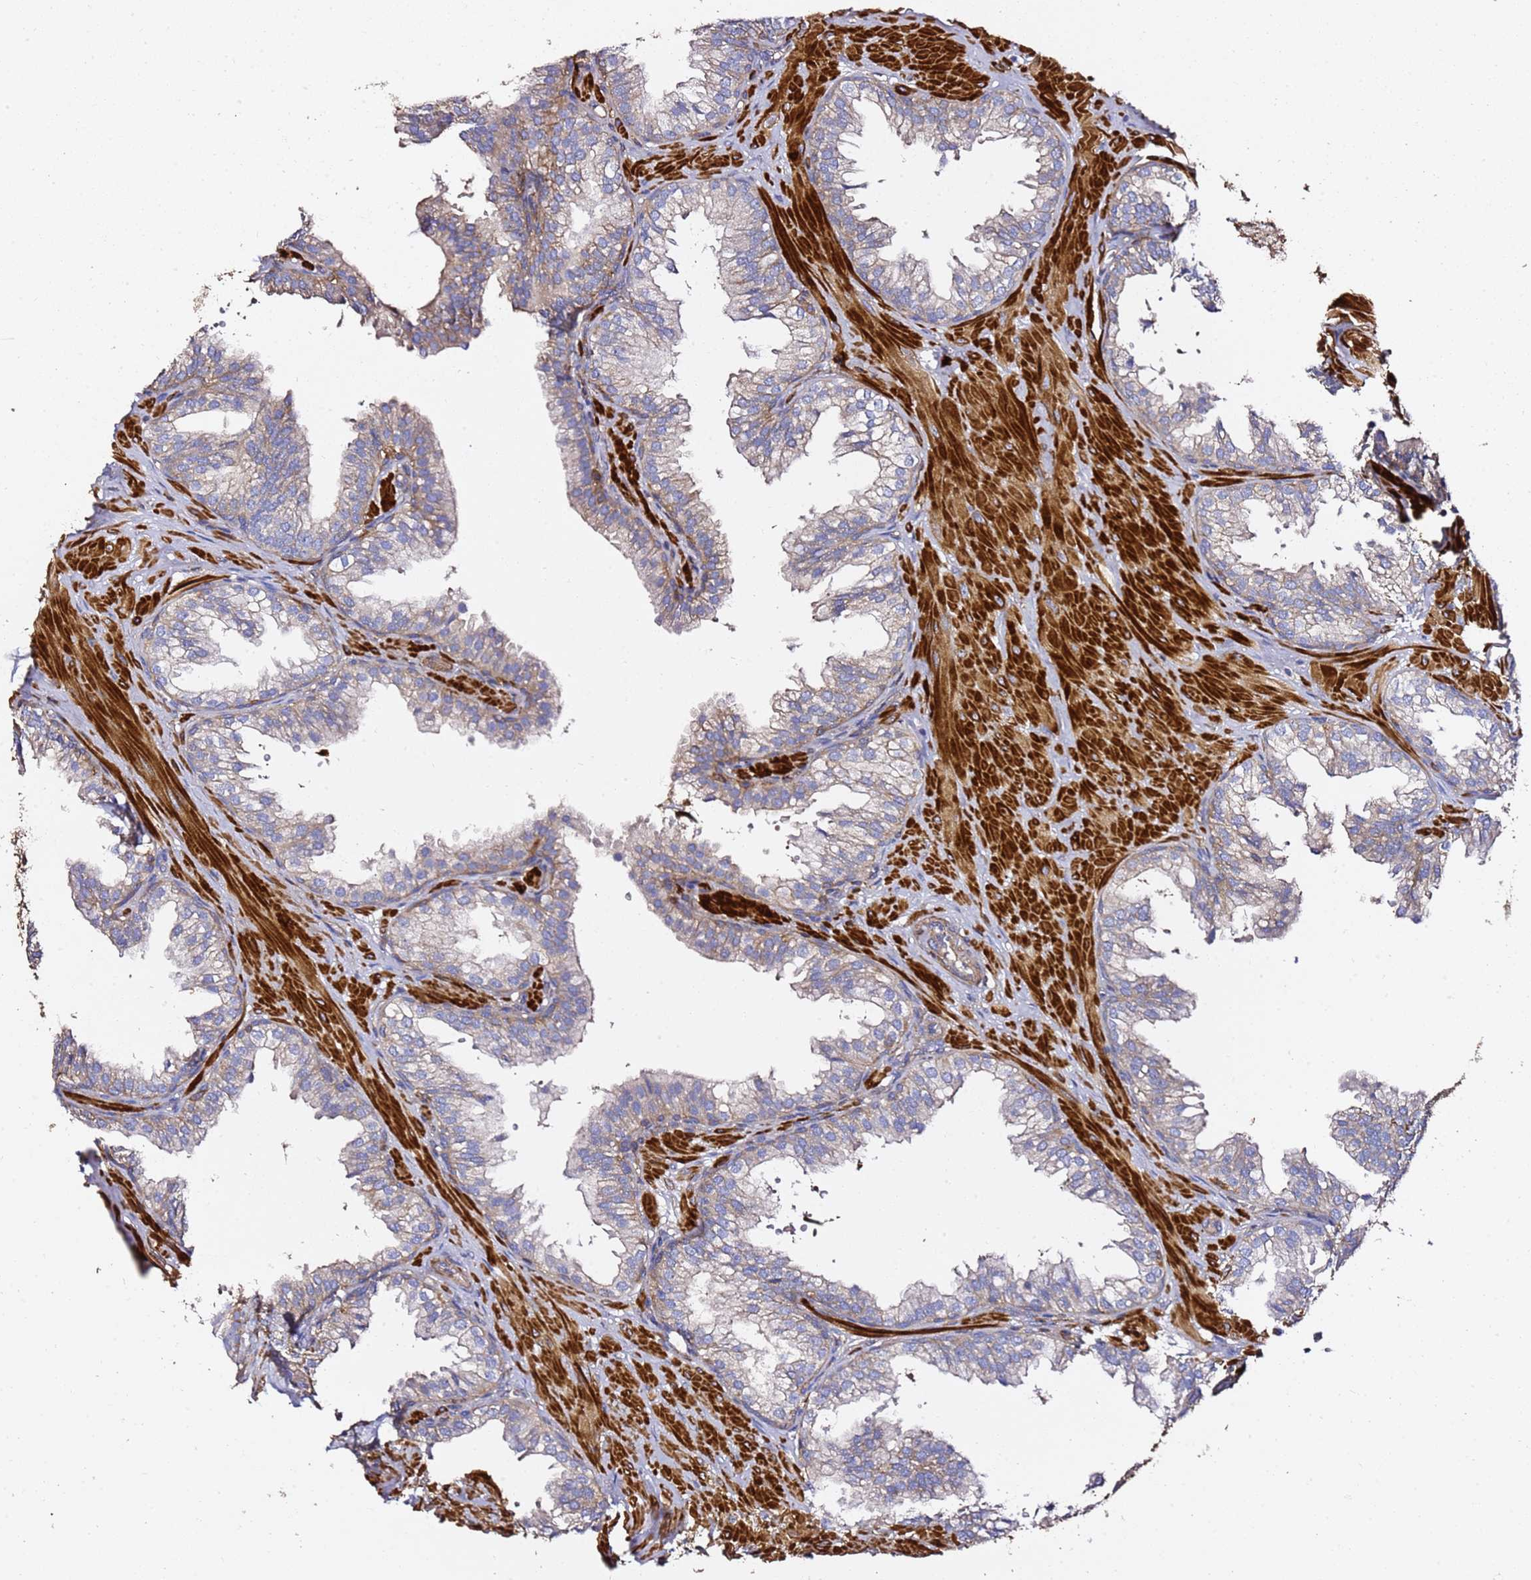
{"staining": {"intensity": "moderate", "quantity": "25%-75%", "location": "cytoplasmic/membranous"}, "tissue": "prostate", "cell_type": "Glandular cells", "image_type": "normal", "snomed": [{"axis": "morphology", "description": "Normal tissue, NOS"}, {"axis": "topography", "description": "Prostate"}, {"axis": "topography", "description": "Peripheral nerve tissue"}], "caption": "Protein analysis of normal prostate reveals moderate cytoplasmic/membranous positivity in about 25%-75% of glandular cells. The staining is performed using DAB (3,3'-diaminobenzidine) brown chromogen to label protein expression. The nuclei are counter-stained blue using hematoxylin.", "gene": "ZFP36L2", "patient": {"sex": "male", "age": 55}}